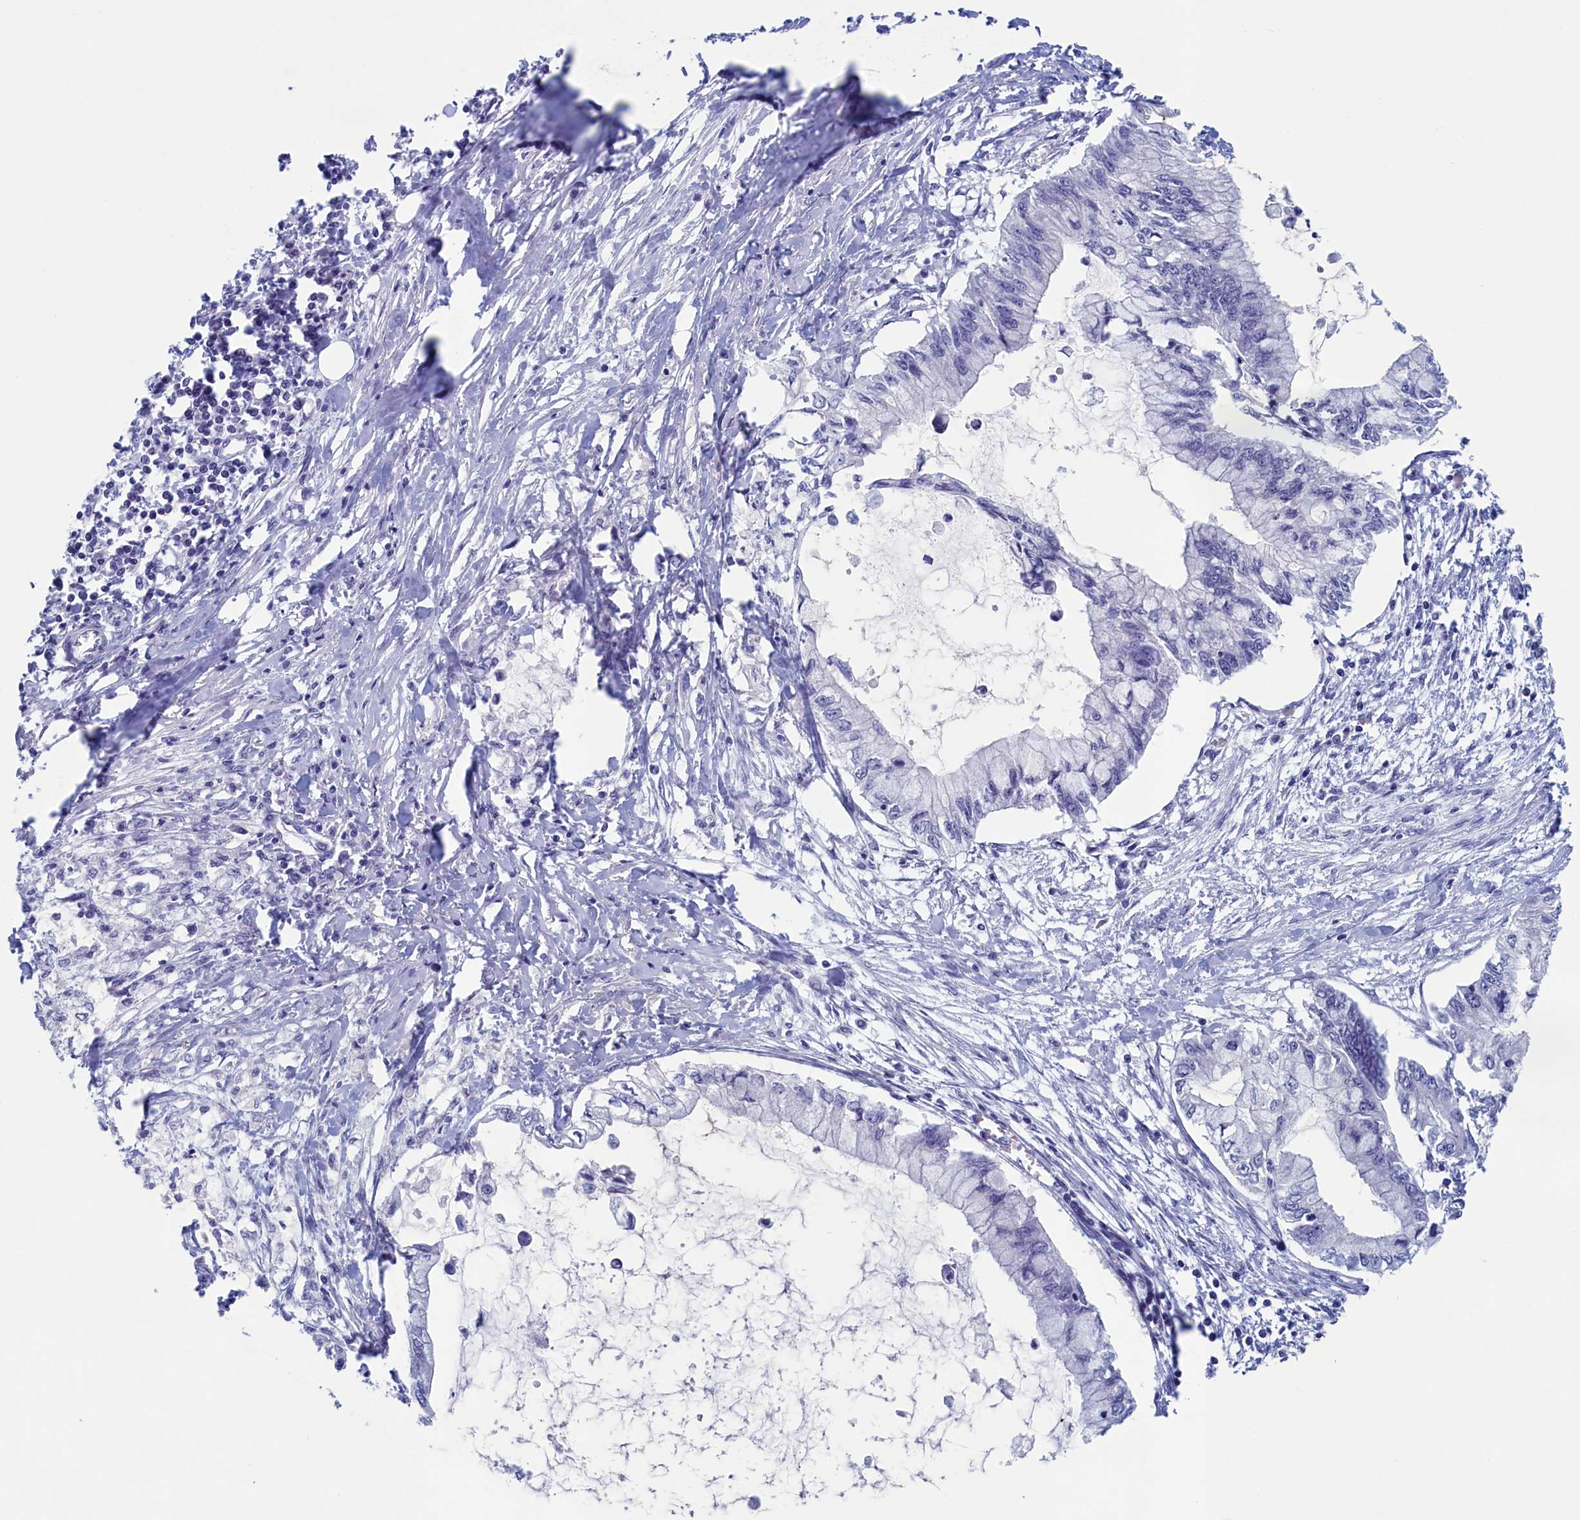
{"staining": {"intensity": "negative", "quantity": "none", "location": "none"}, "tissue": "pancreatic cancer", "cell_type": "Tumor cells", "image_type": "cancer", "snomed": [{"axis": "morphology", "description": "Adenocarcinoma, NOS"}, {"axis": "topography", "description": "Pancreas"}], "caption": "Micrograph shows no significant protein expression in tumor cells of adenocarcinoma (pancreatic). The staining was performed using DAB (3,3'-diaminobenzidine) to visualize the protein expression in brown, while the nuclei were stained in blue with hematoxylin (Magnification: 20x).", "gene": "WDR76", "patient": {"sex": "male", "age": 48}}